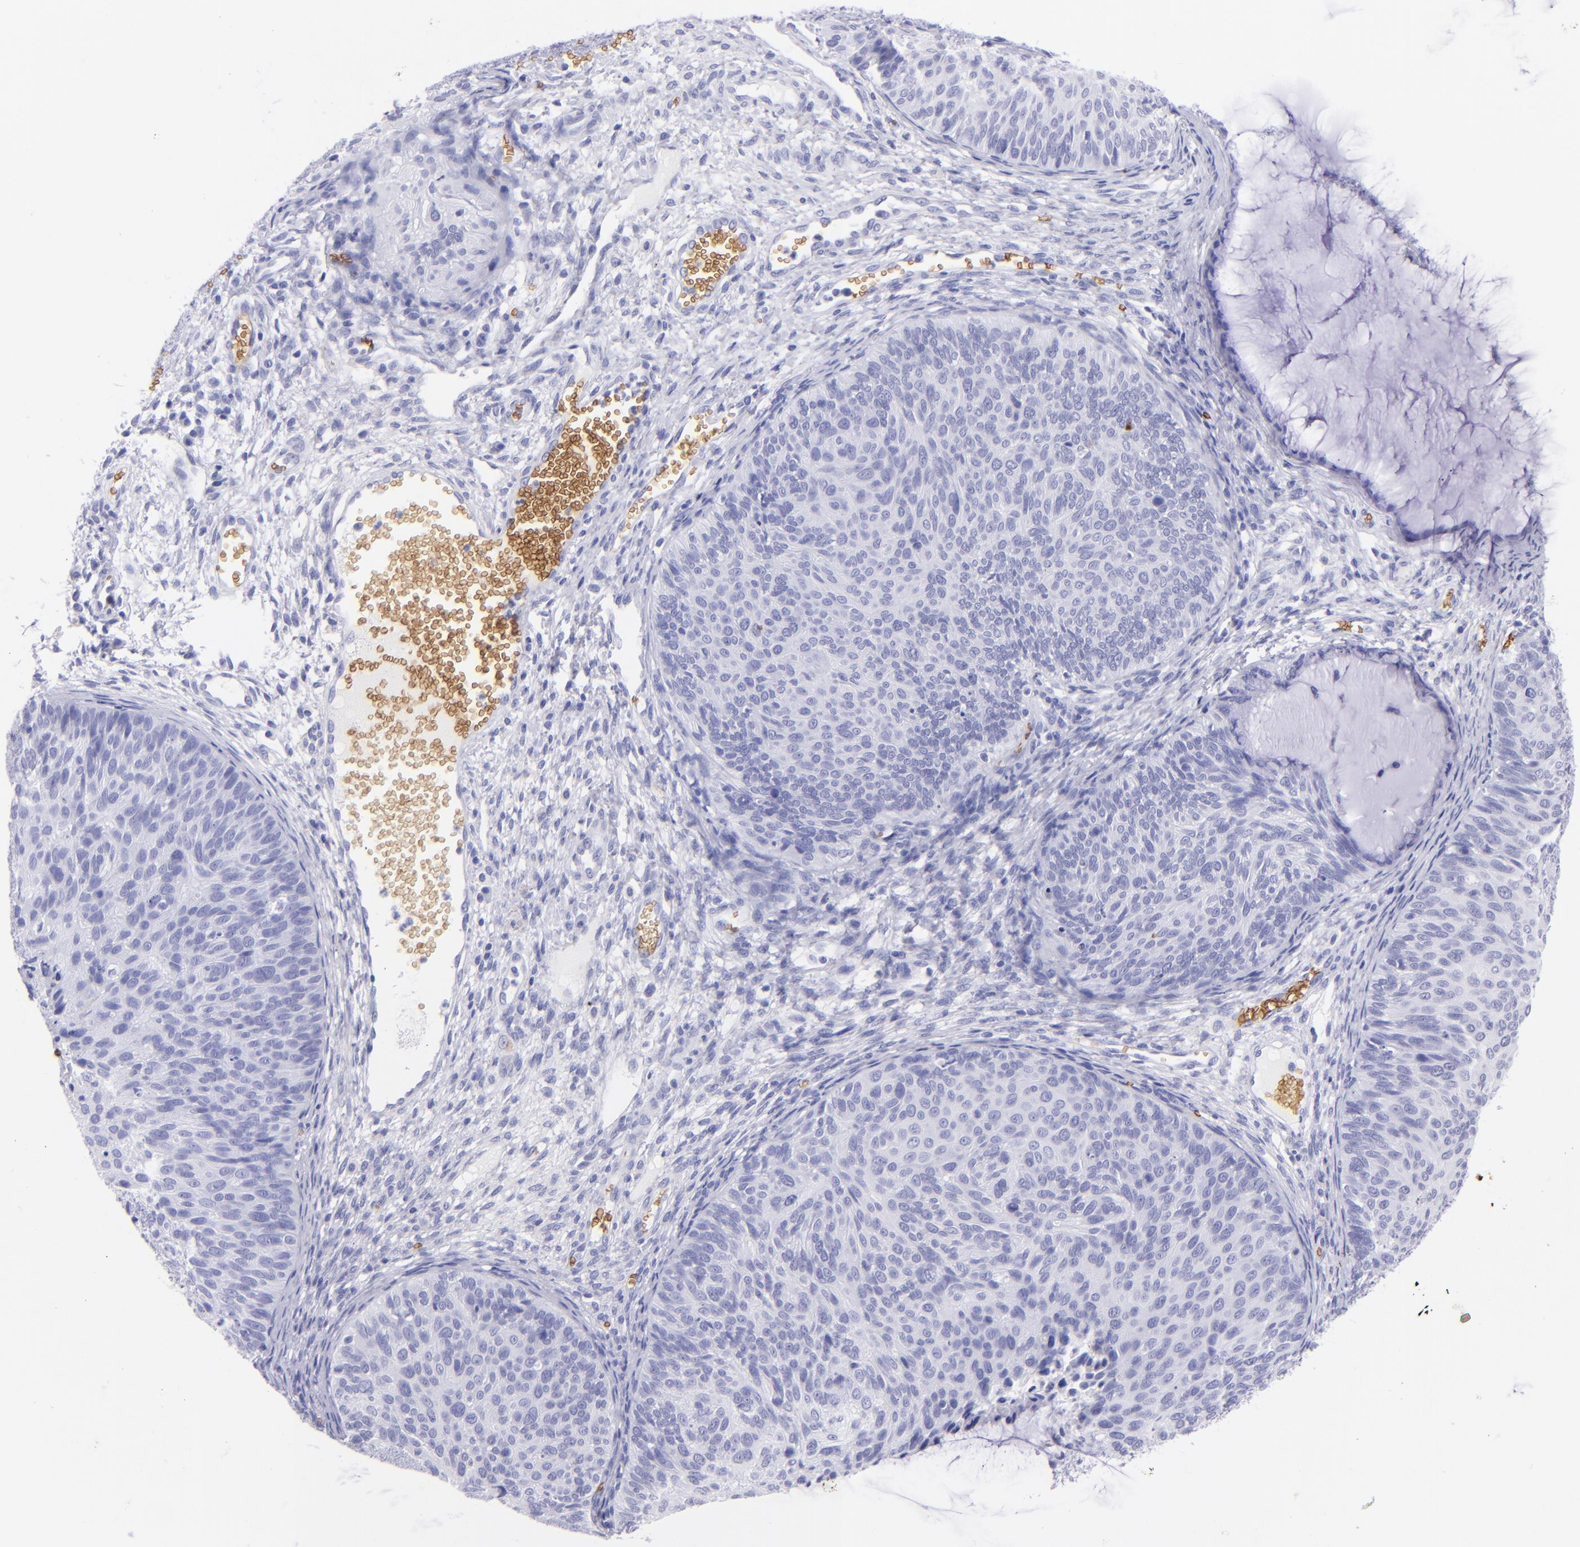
{"staining": {"intensity": "negative", "quantity": "none", "location": "none"}, "tissue": "cervical cancer", "cell_type": "Tumor cells", "image_type": "cancer", "snomed": [{"axis": "morphology", "description": "Squamous cell carcinoma, NOS"}, {"axis": "topography", "description": "Cervix"}], "caption": "Tumor cells show no significant staining in cervical cancer.", "gene": "GYPA", "patient": {"sex": "female", "age": 36}}